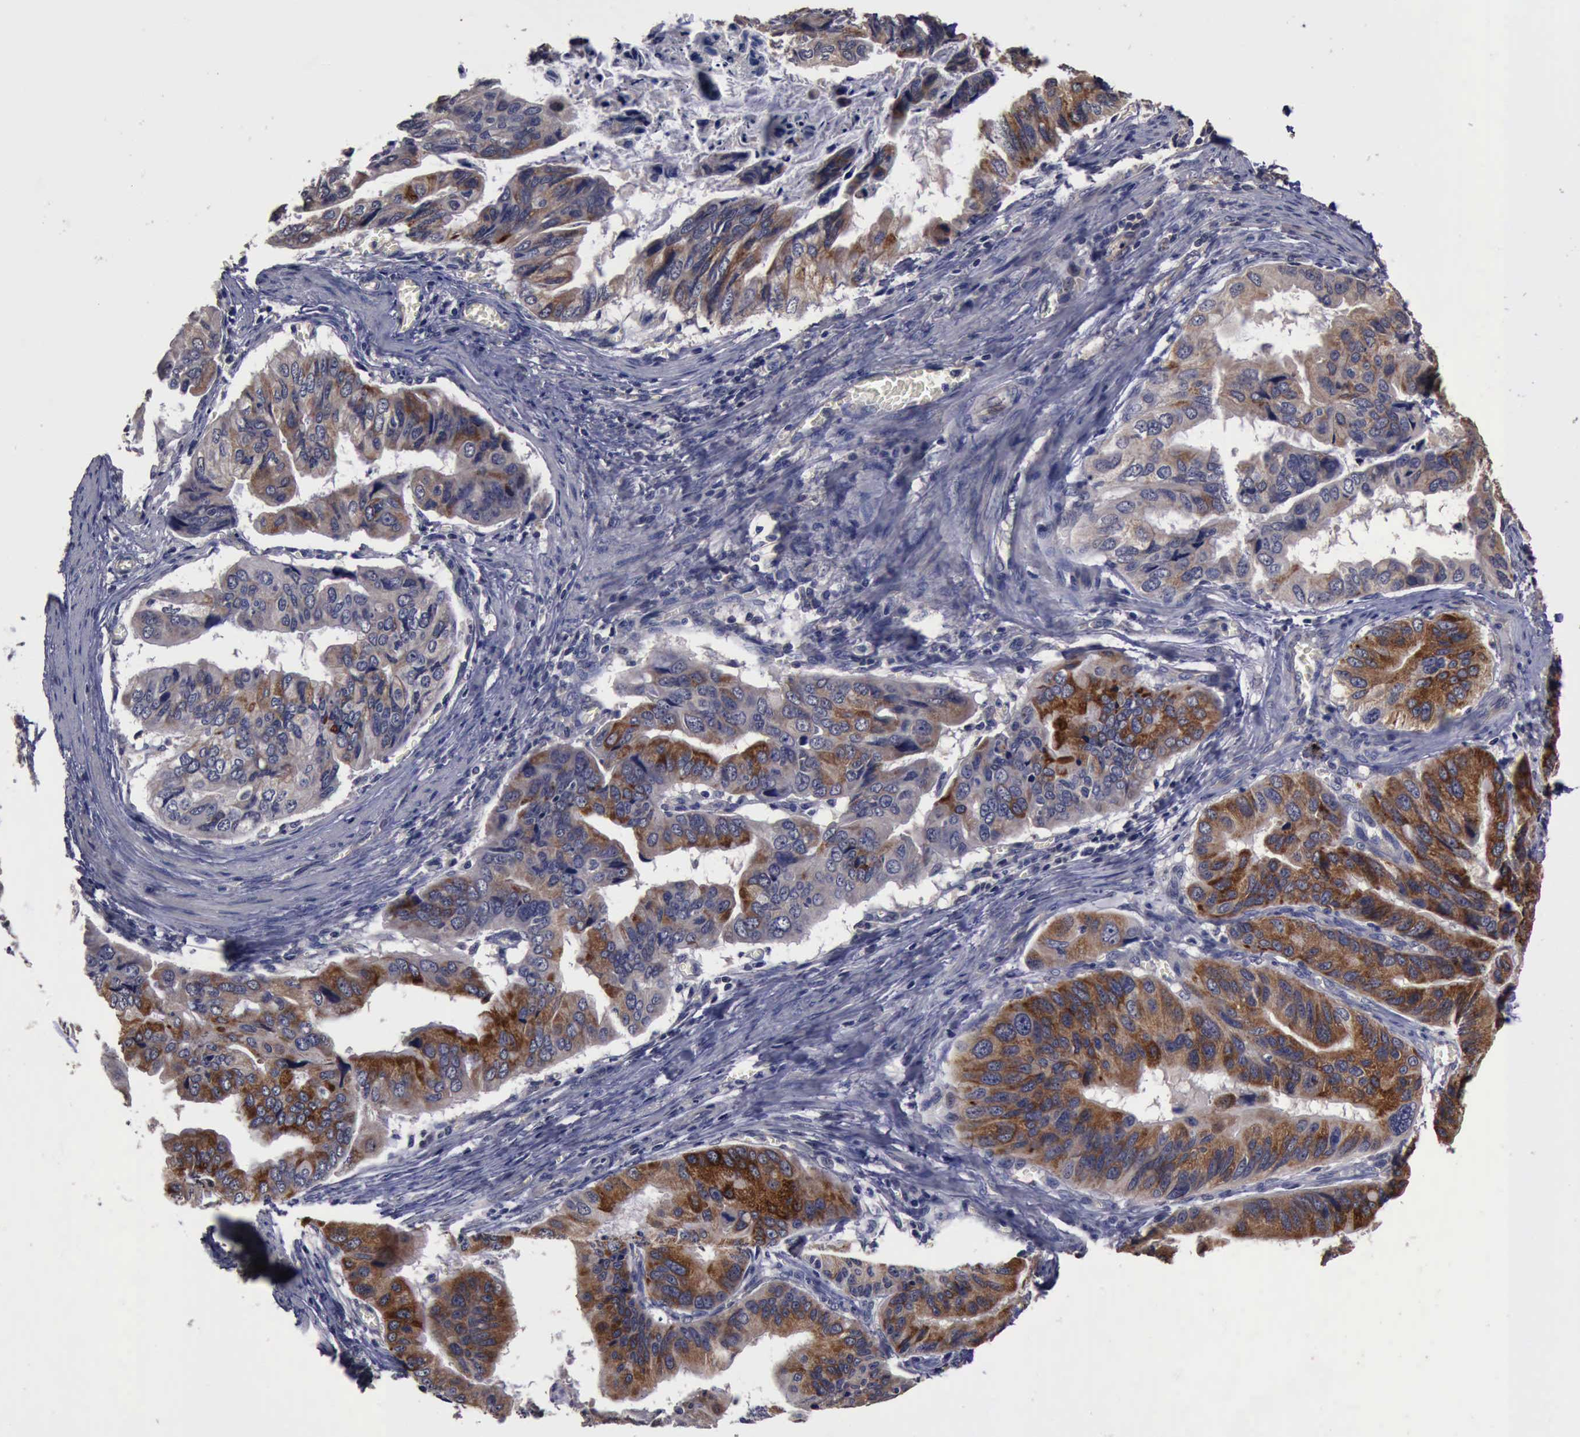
{"staining": {"intensity": "moderate", "quantity": "25%-75%", "location": "cytoplasmic/membranous"}, "tissue": "stomach cancer", "cell_type": "Tumor cells", "image_type": "cancer", "snomed": [{"axis": "morphology", "description": "Adenocarcinoma, NOS"}, {"axis": "topography", "description": "Stomach, upper"}], "caption": "This is an image of immunohistochemistry staining of adenocarcinoma (stomach), which shows moderate positivity in the cytoplasmic/membranous of tumor cells.", "gene": "CRKL", "patient": {"sex": "male", "age": 80}}